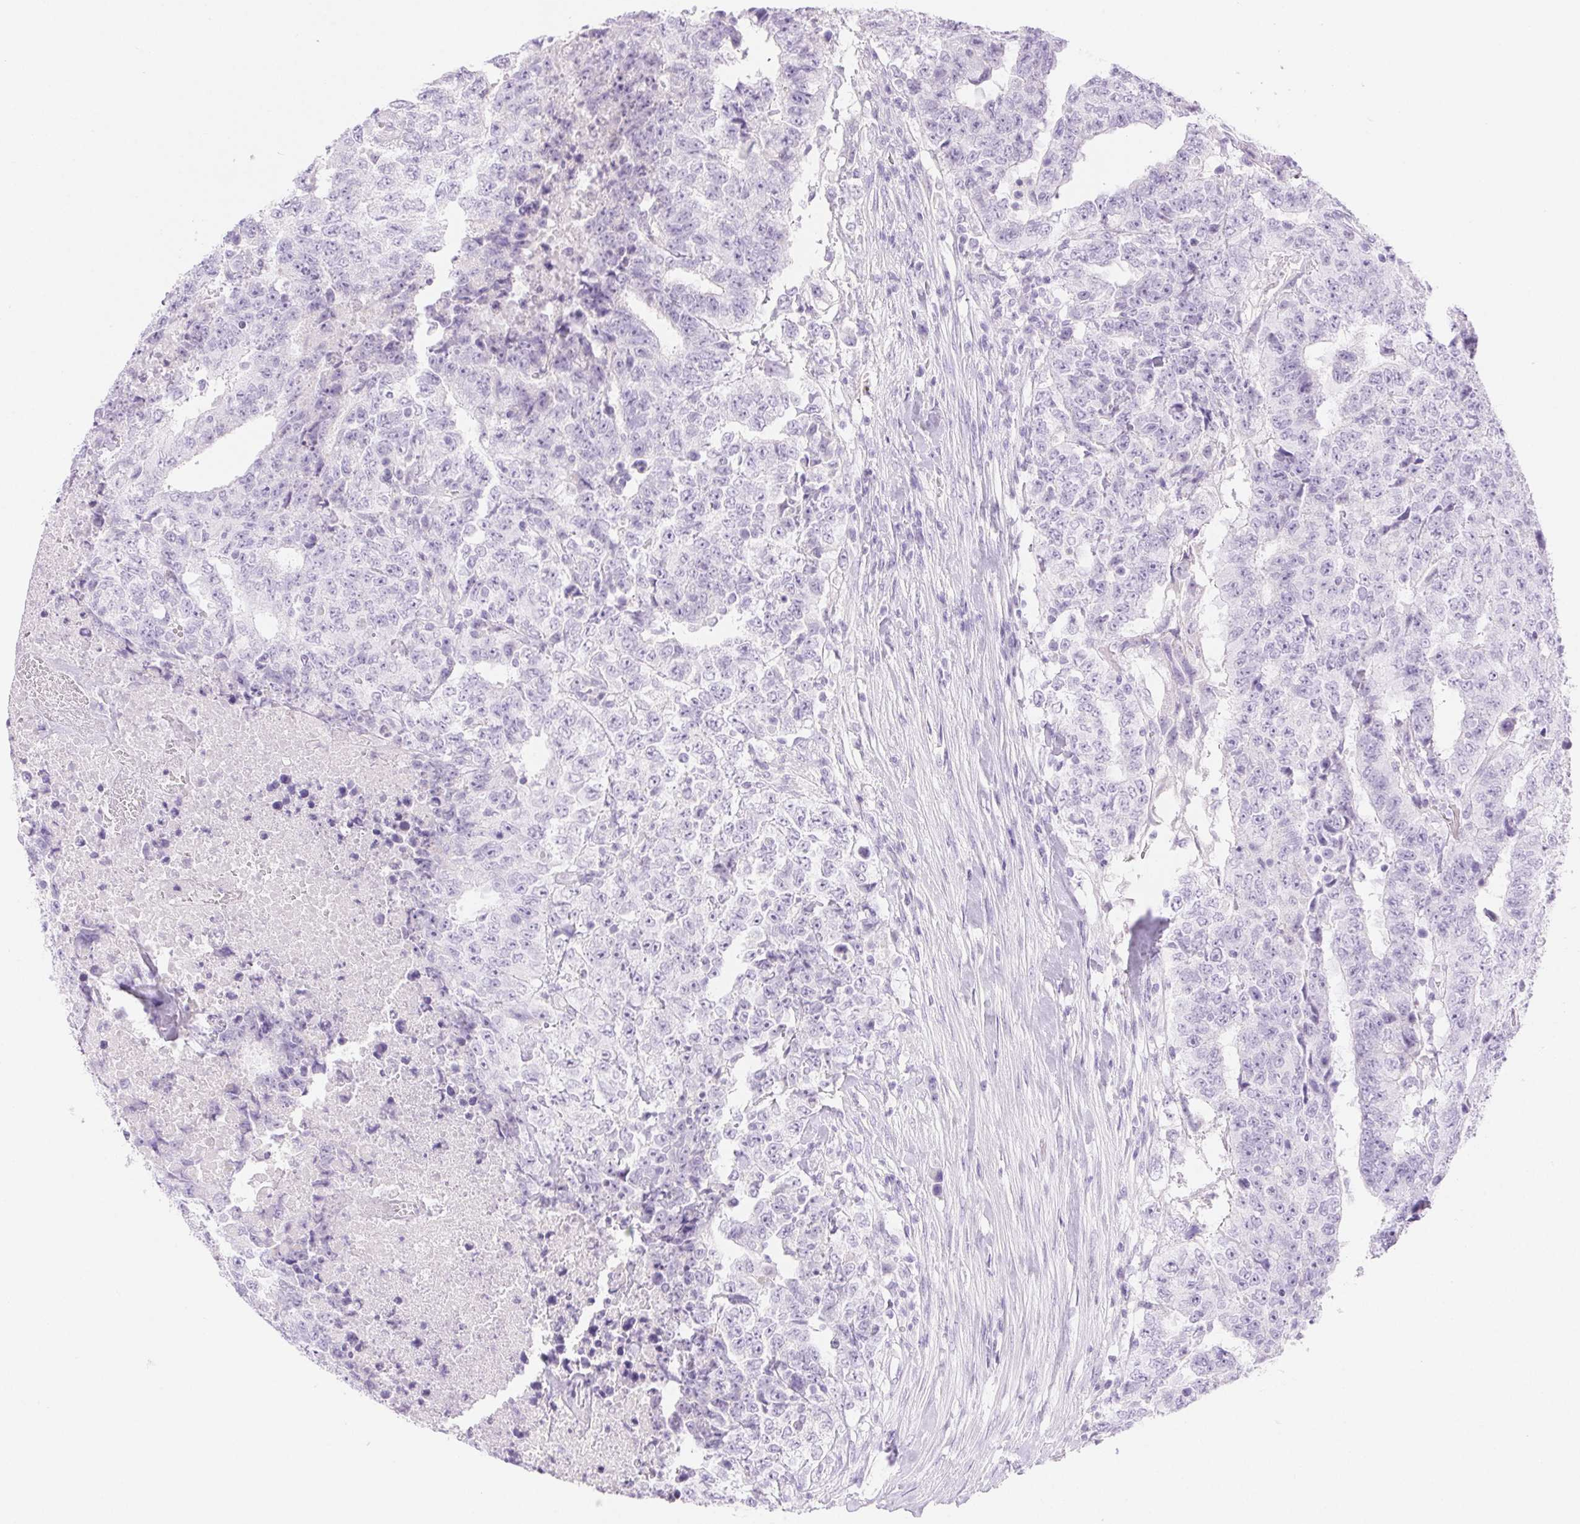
{"staining": {"intensity": "negative", "quantity": "none", "location": "none"}, "tissue": "testis cancer", "cell_type": "Tumor cells", "image_type": "cancer", "snomed": [{"axis": "morphology", "description": "Carcinoma, Embryonal, NOS"}, {"axis": "topography", "description": "Testis"}], "caption": "Tumor cells are negative for brown protein staining in testis embryonal carcinoma. (Brightfield microscopy of DAB immunohistochemistry at high magnification).", "gene": "CLDN16", "patient": {"sex": "male", "age": 24}}